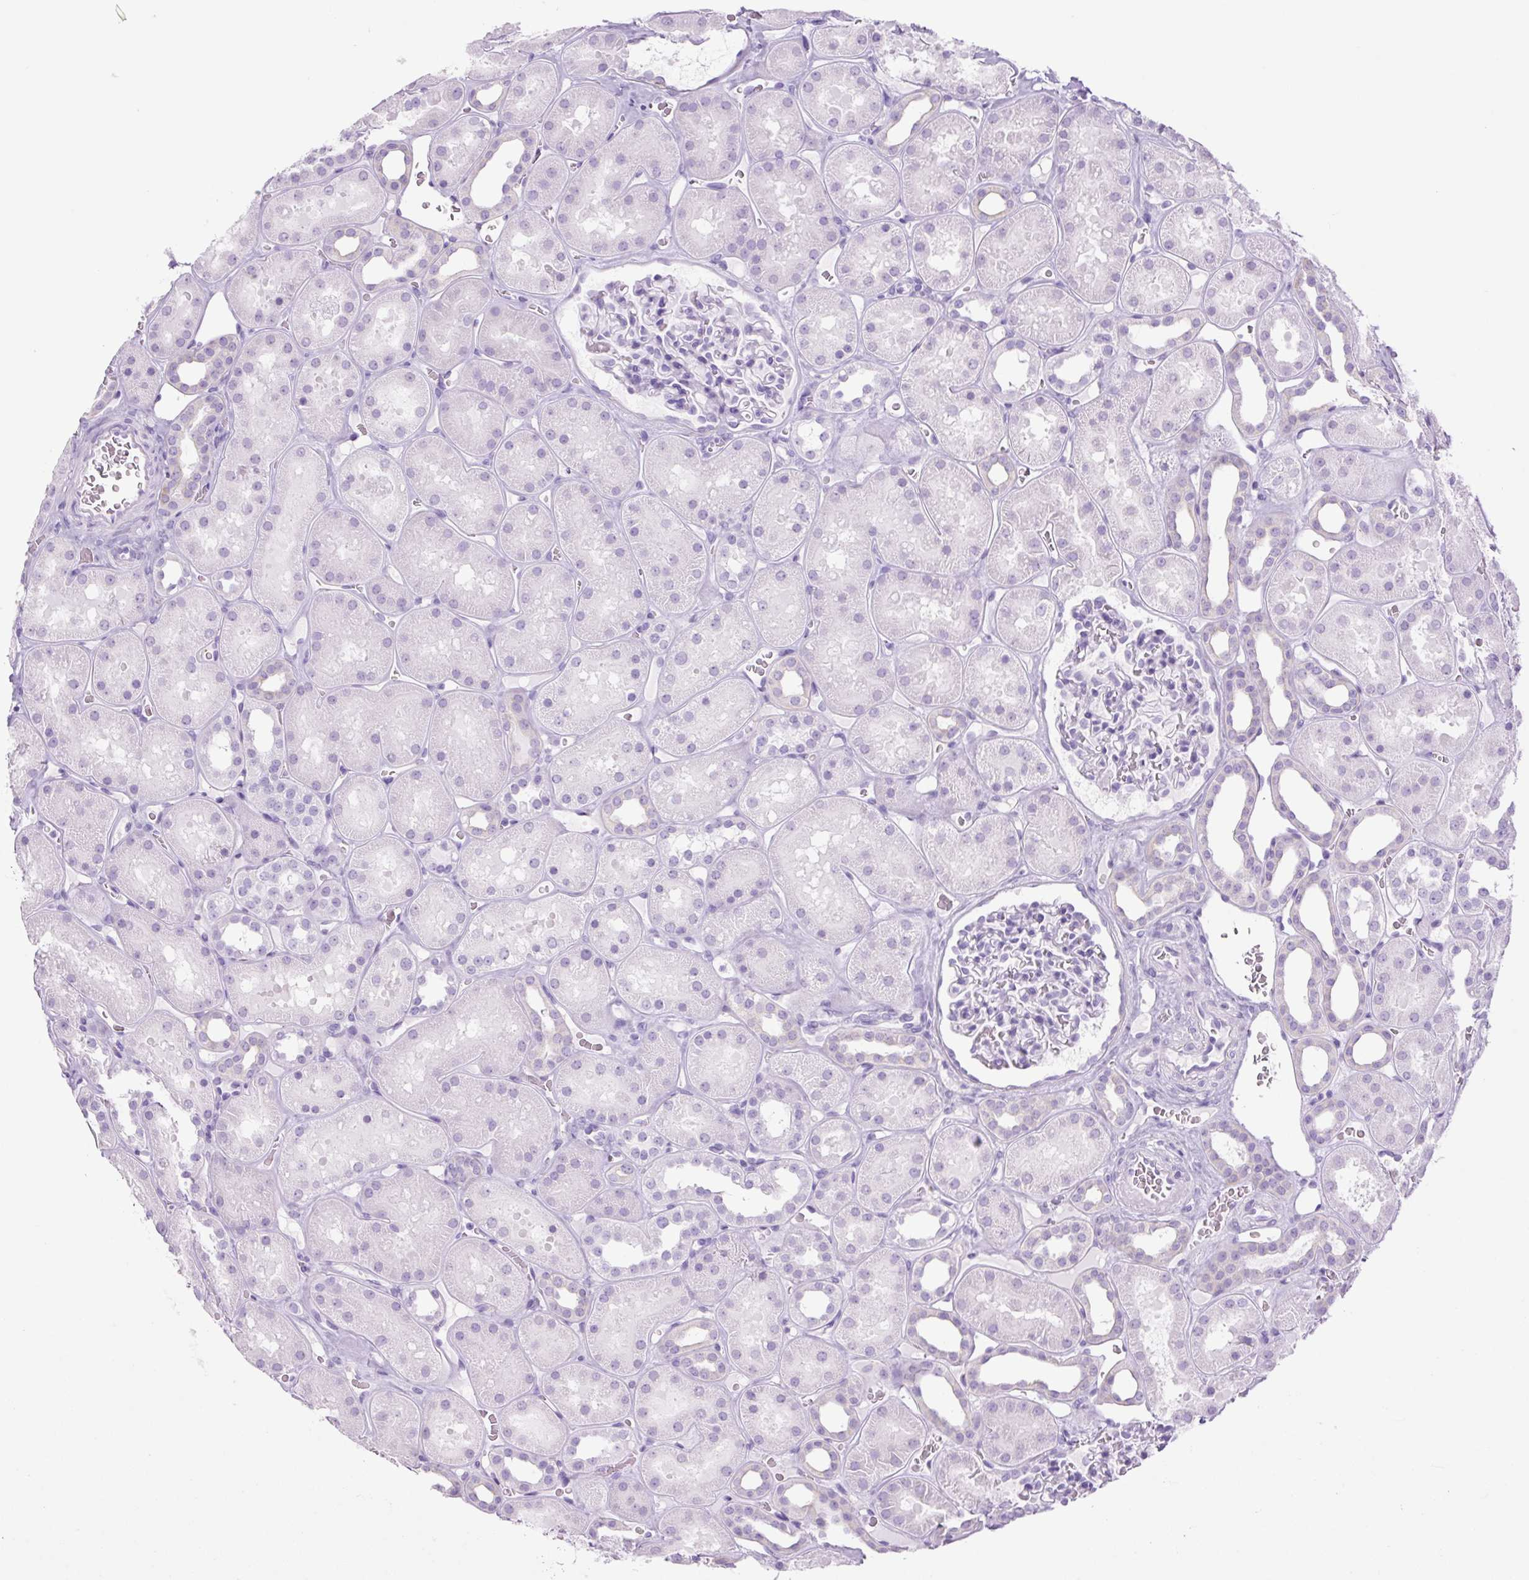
{"staining": {"intensity": "negative", "quantity": "none", "location": "none"}, "tissue": "kidney", "cell_type": "Cells in glomeruli", "image_type": "normal", "snomed": [{"axis": "morphology", "description": "Normal tissue, NOS"}, {"axis": "topography", "description": "Kidney"}], "caption": "Immunohistochemistry histopathology image of normal kidney stained for a protein (brown), which shows no expression in cells in glomeruli. The staining is performed using DAB (3,3'-diaminobenzidine) brown chromogen with nuclei counter-stained in using hematoxylin.", "gene": "TFF2", "patient": {"sex": "female", "age": 41}}